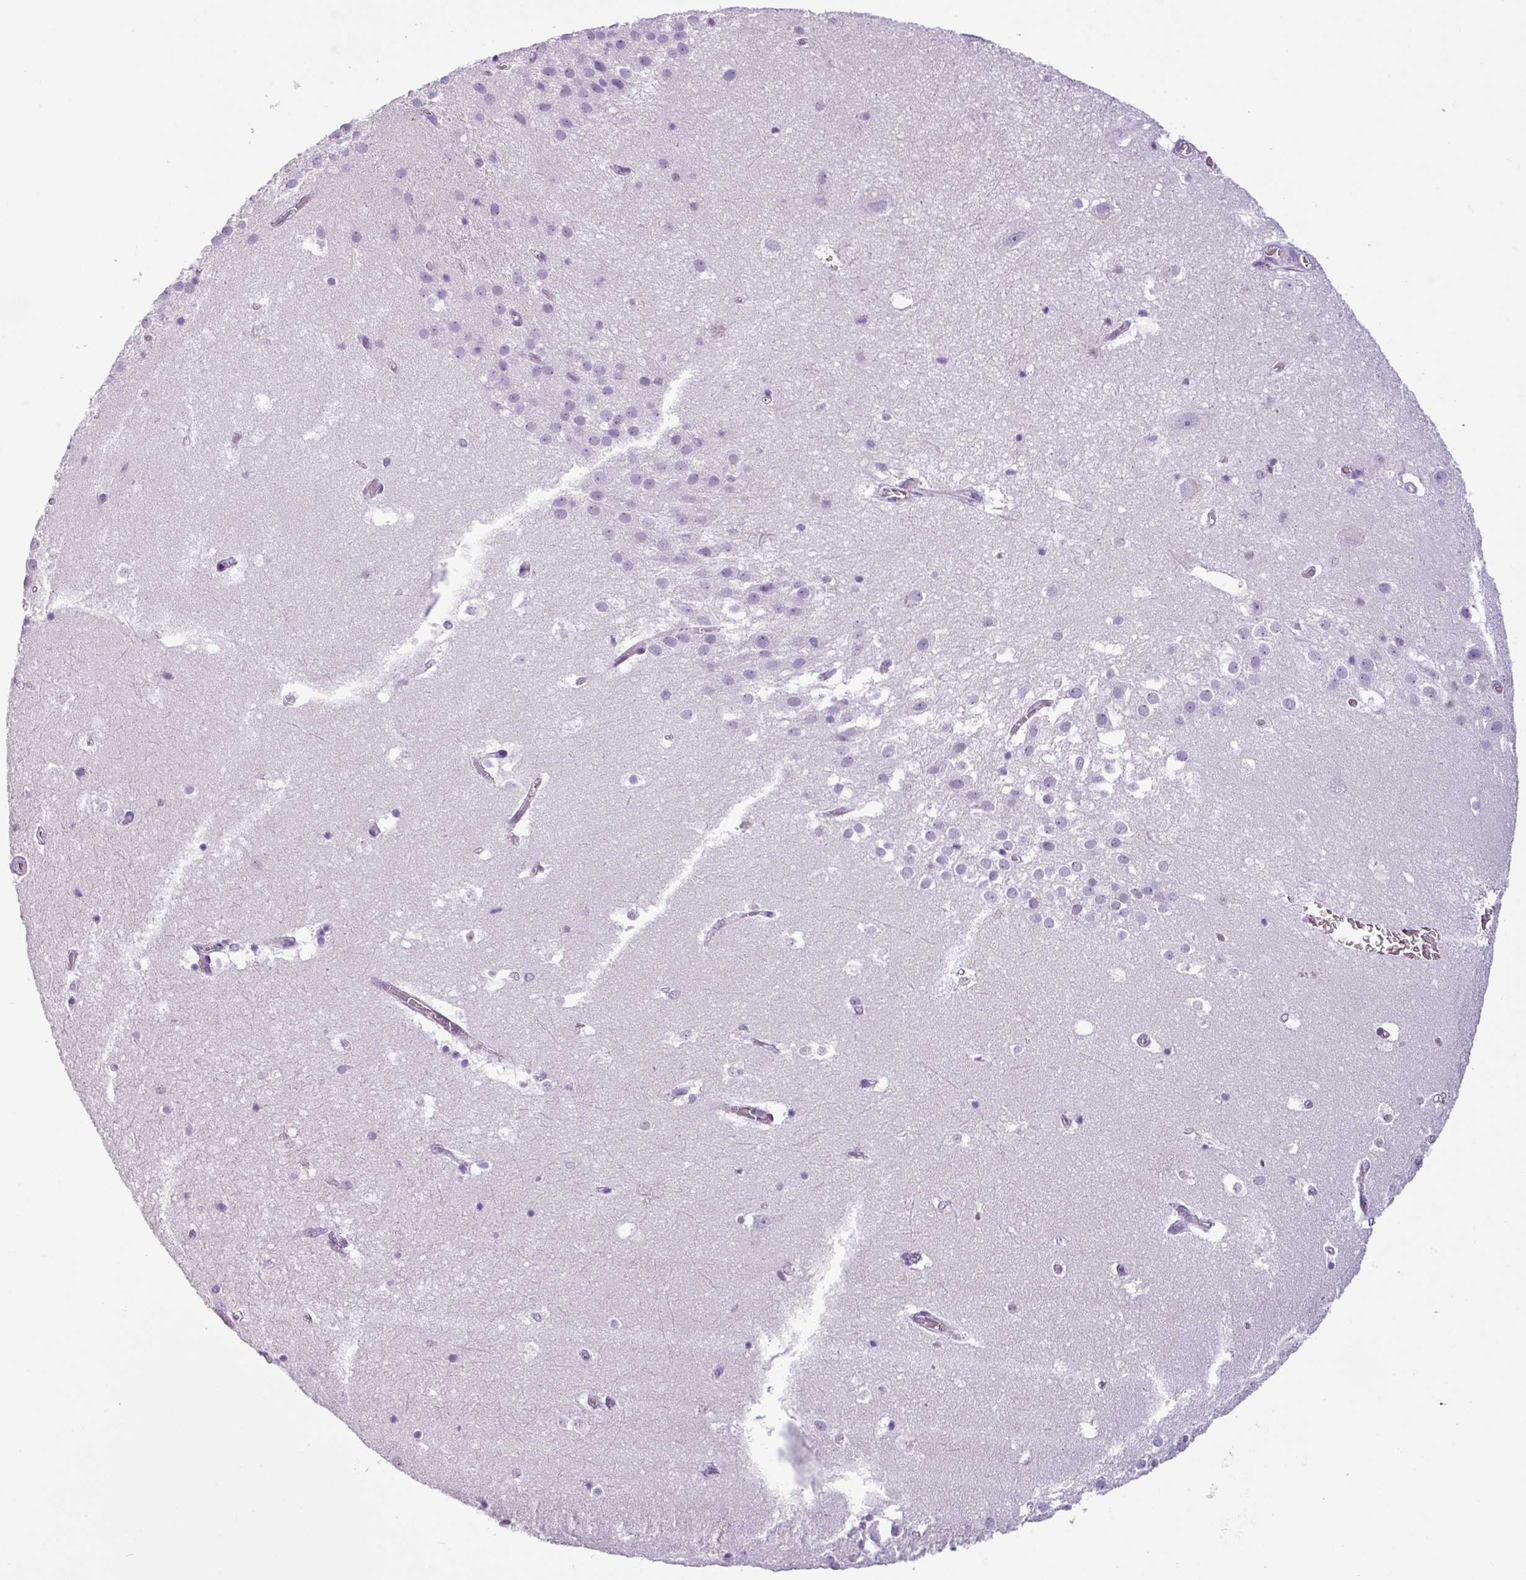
{"staining": {"intensity": "negative", "quantity": "none", "location": "none"}, "tissue": "hippocampus", "cell_type": "Glial cells", "image_type": "normal", "snomed": [{"axis": "morphology", "description": "Normal tissue, NOS"}, {"axis": "topography", "description": "Hippocampus"}], "caption": "Hippocampus stained for a protein using IHC demonstrates no expression glial cells.", "gene": "CDH16", "patient": {"sex": "female", "age": 52}}